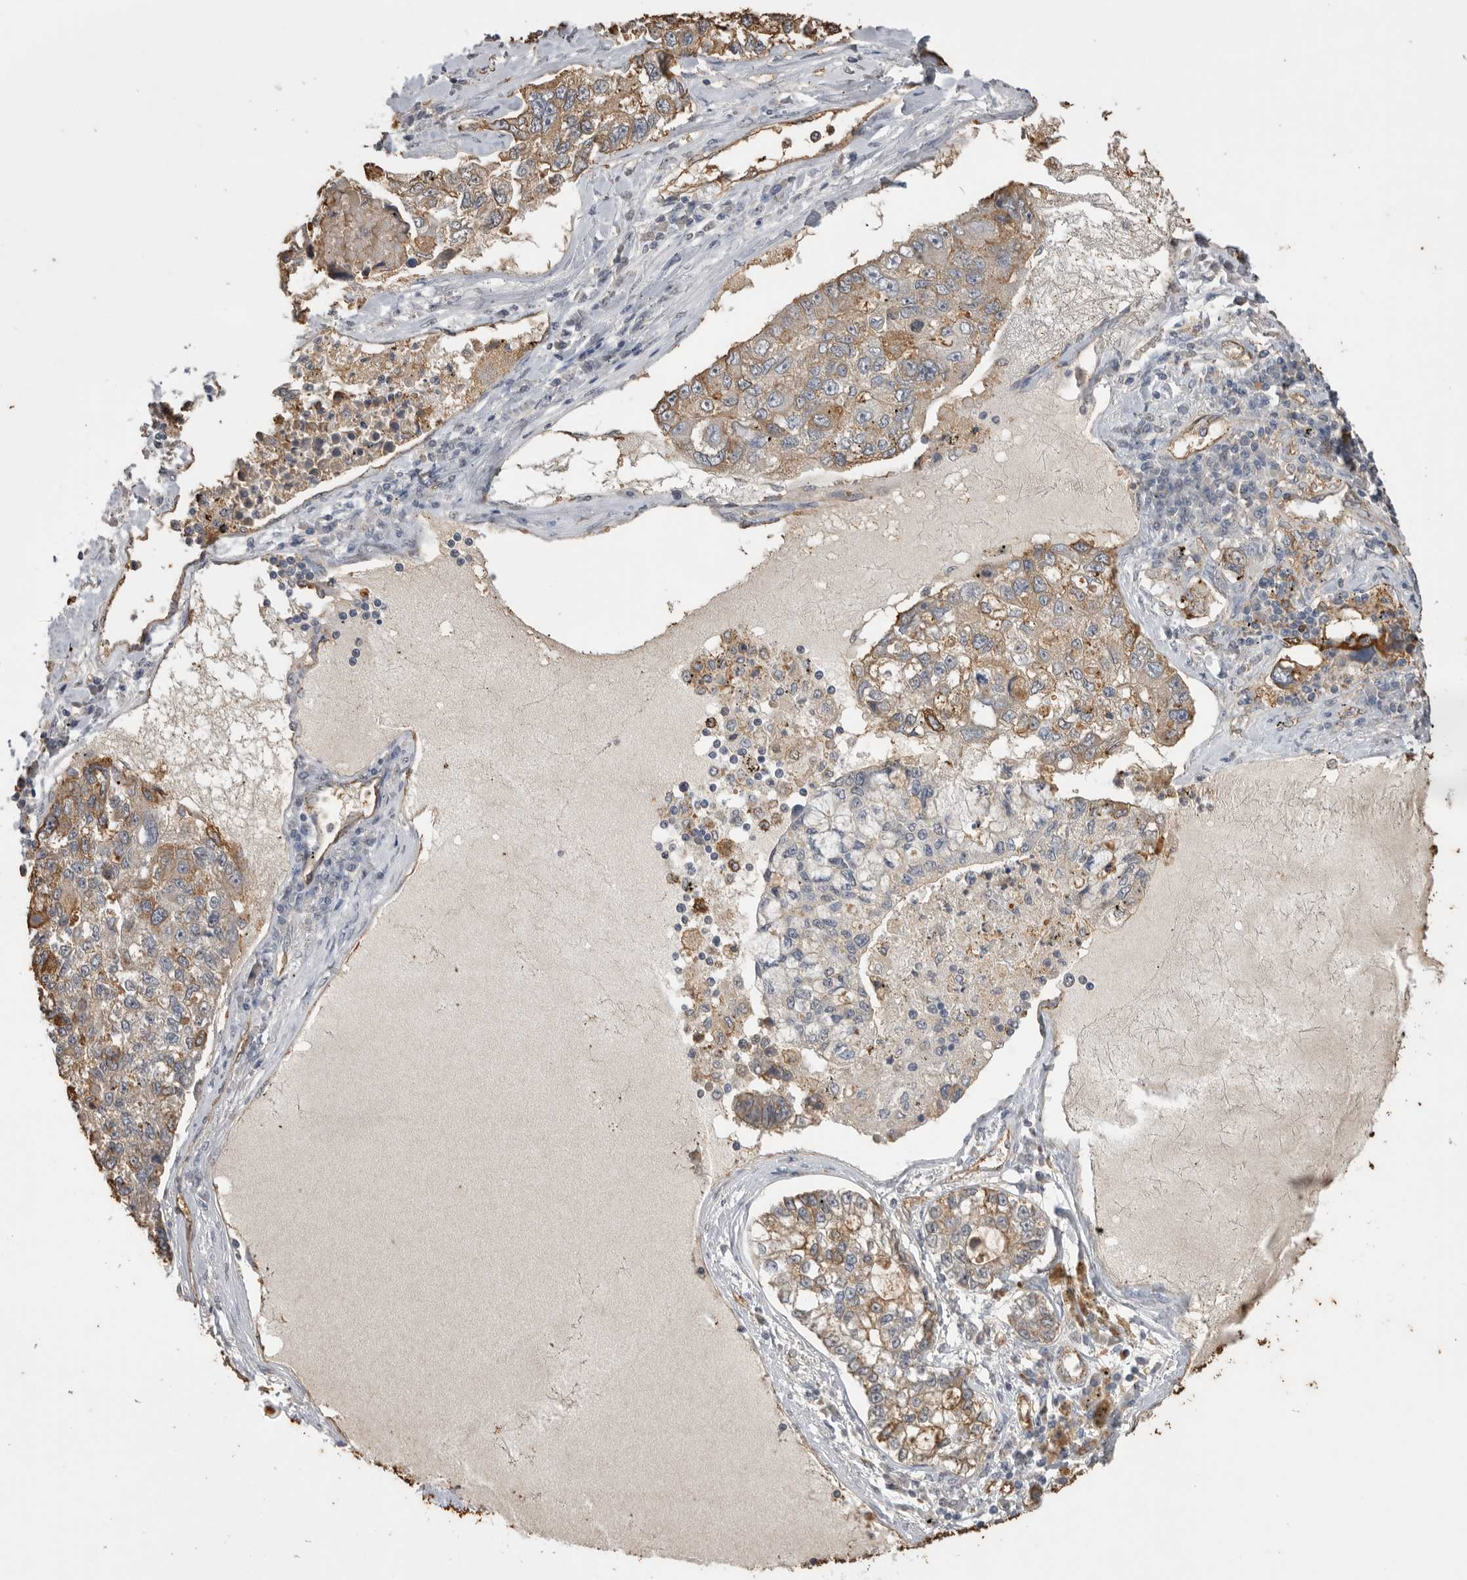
{"staining": {"intensity": "weak", "quantity": "25%-75%", "location": "cytoplasmic/membranous"}, "tissue": "lung cancer", "cell_type": "Tumor cells", "image_type": "cancer", "snomed": [{"axis": "morphology", "description": "Adenocarcinoma, NOS"}, {"axis": "topography", "description": "Lung"}], "caption": "There is low levels of weak cytoplasmic/membranous expression in tumor cells of lung adenocarcinoma, as demonstrated by immunohistochemical staining (brown color).", "gene": "IL27", "patient": {"sex": "male", "age": 49}}